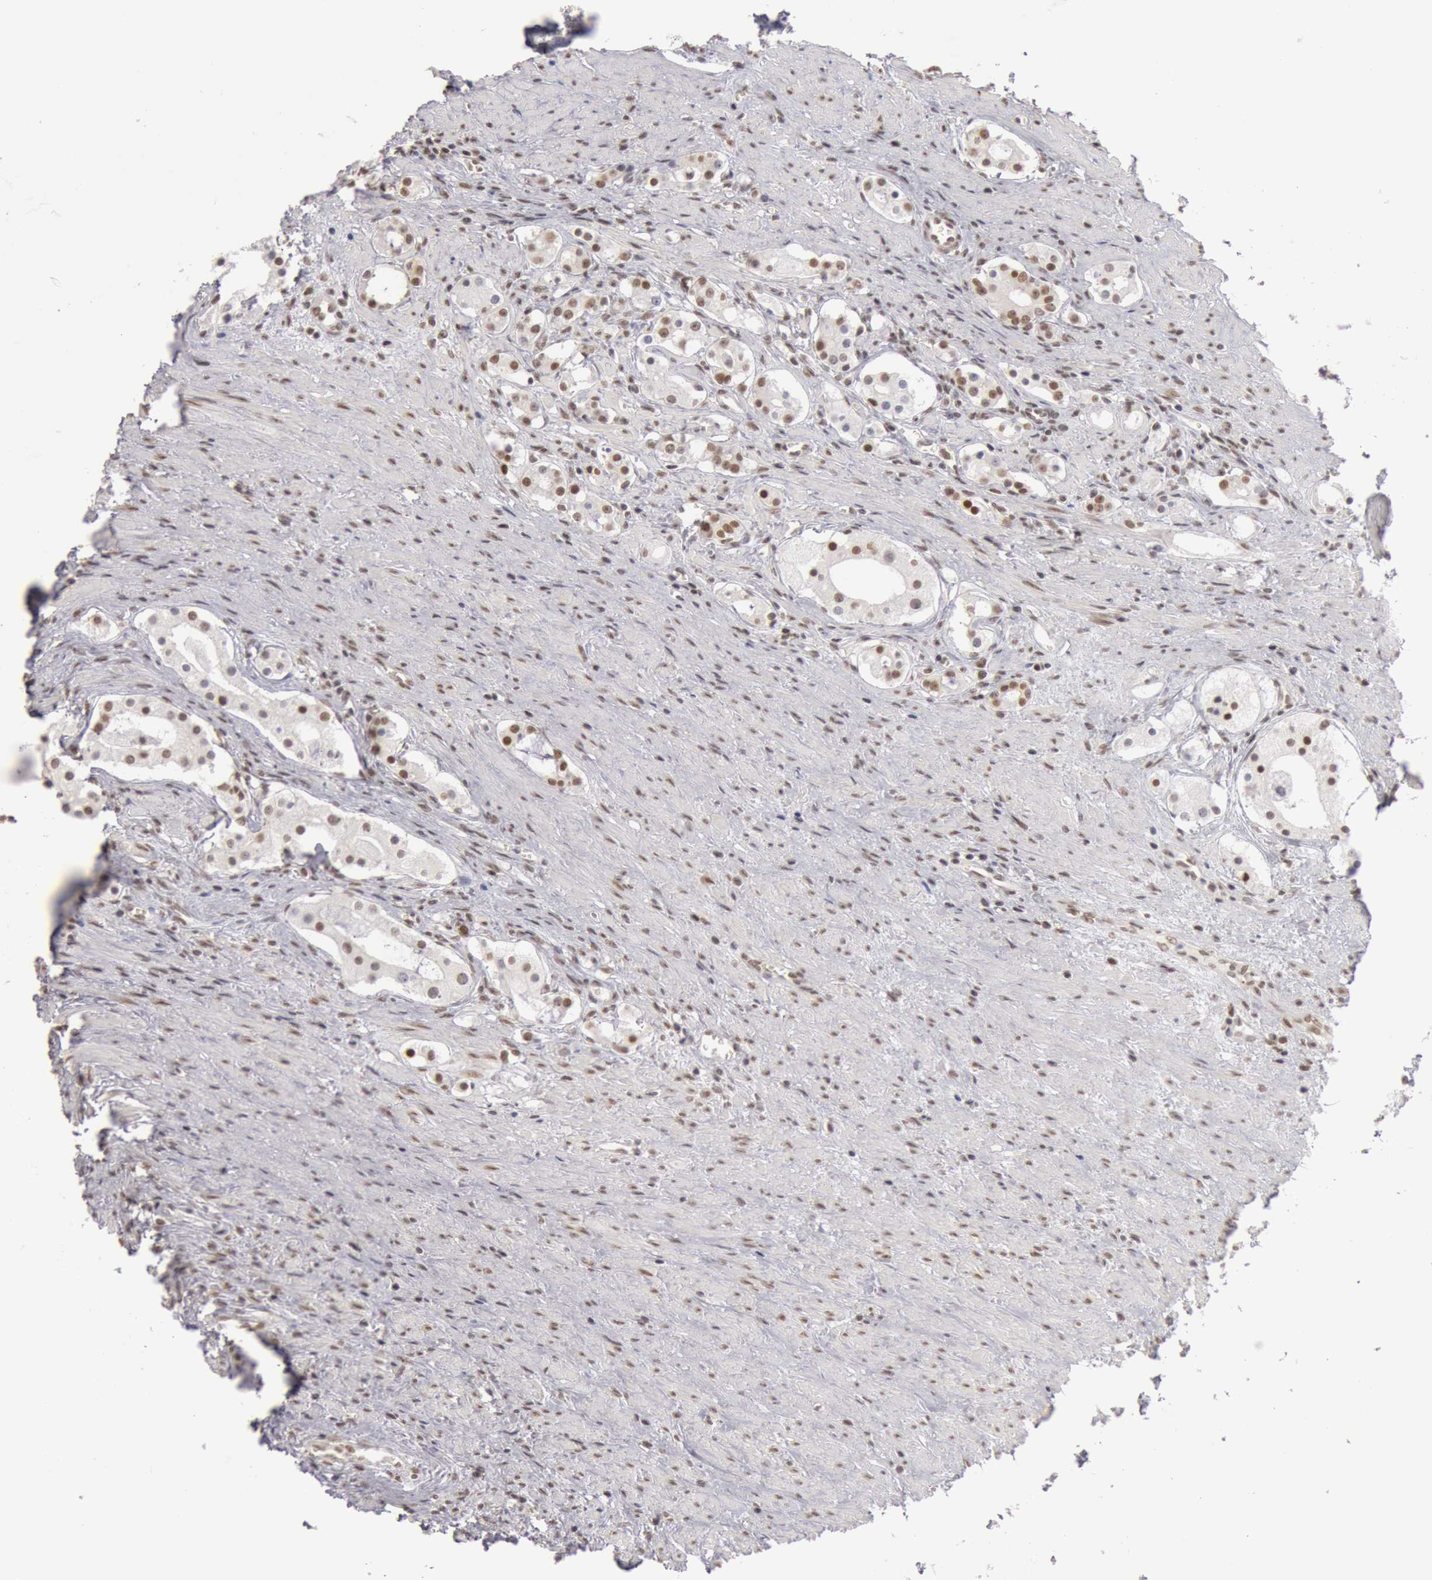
{"staining": {"intensity": "moderate", "quantity": "25%-75%", "location": "nuclear"}, "tissue": "prostate cancer", "cell_type": "Tumor cells", "image_type": "cancer", "snomed": [{"axis": "morphology", "description": "Adenocarcinoma, Medium grade"}, {"axis": "topography", "description": "Prostate"}], "caption": "Approximately 25%-75% of tumor cells in human prostate adenocarcinoma (medium-grade) demonstrate moderate nuclear protein positivity as visualized by brown immunohistochemical staining.", "gene": "ESS2", "patient": {"sex": "male", "age": 73}}